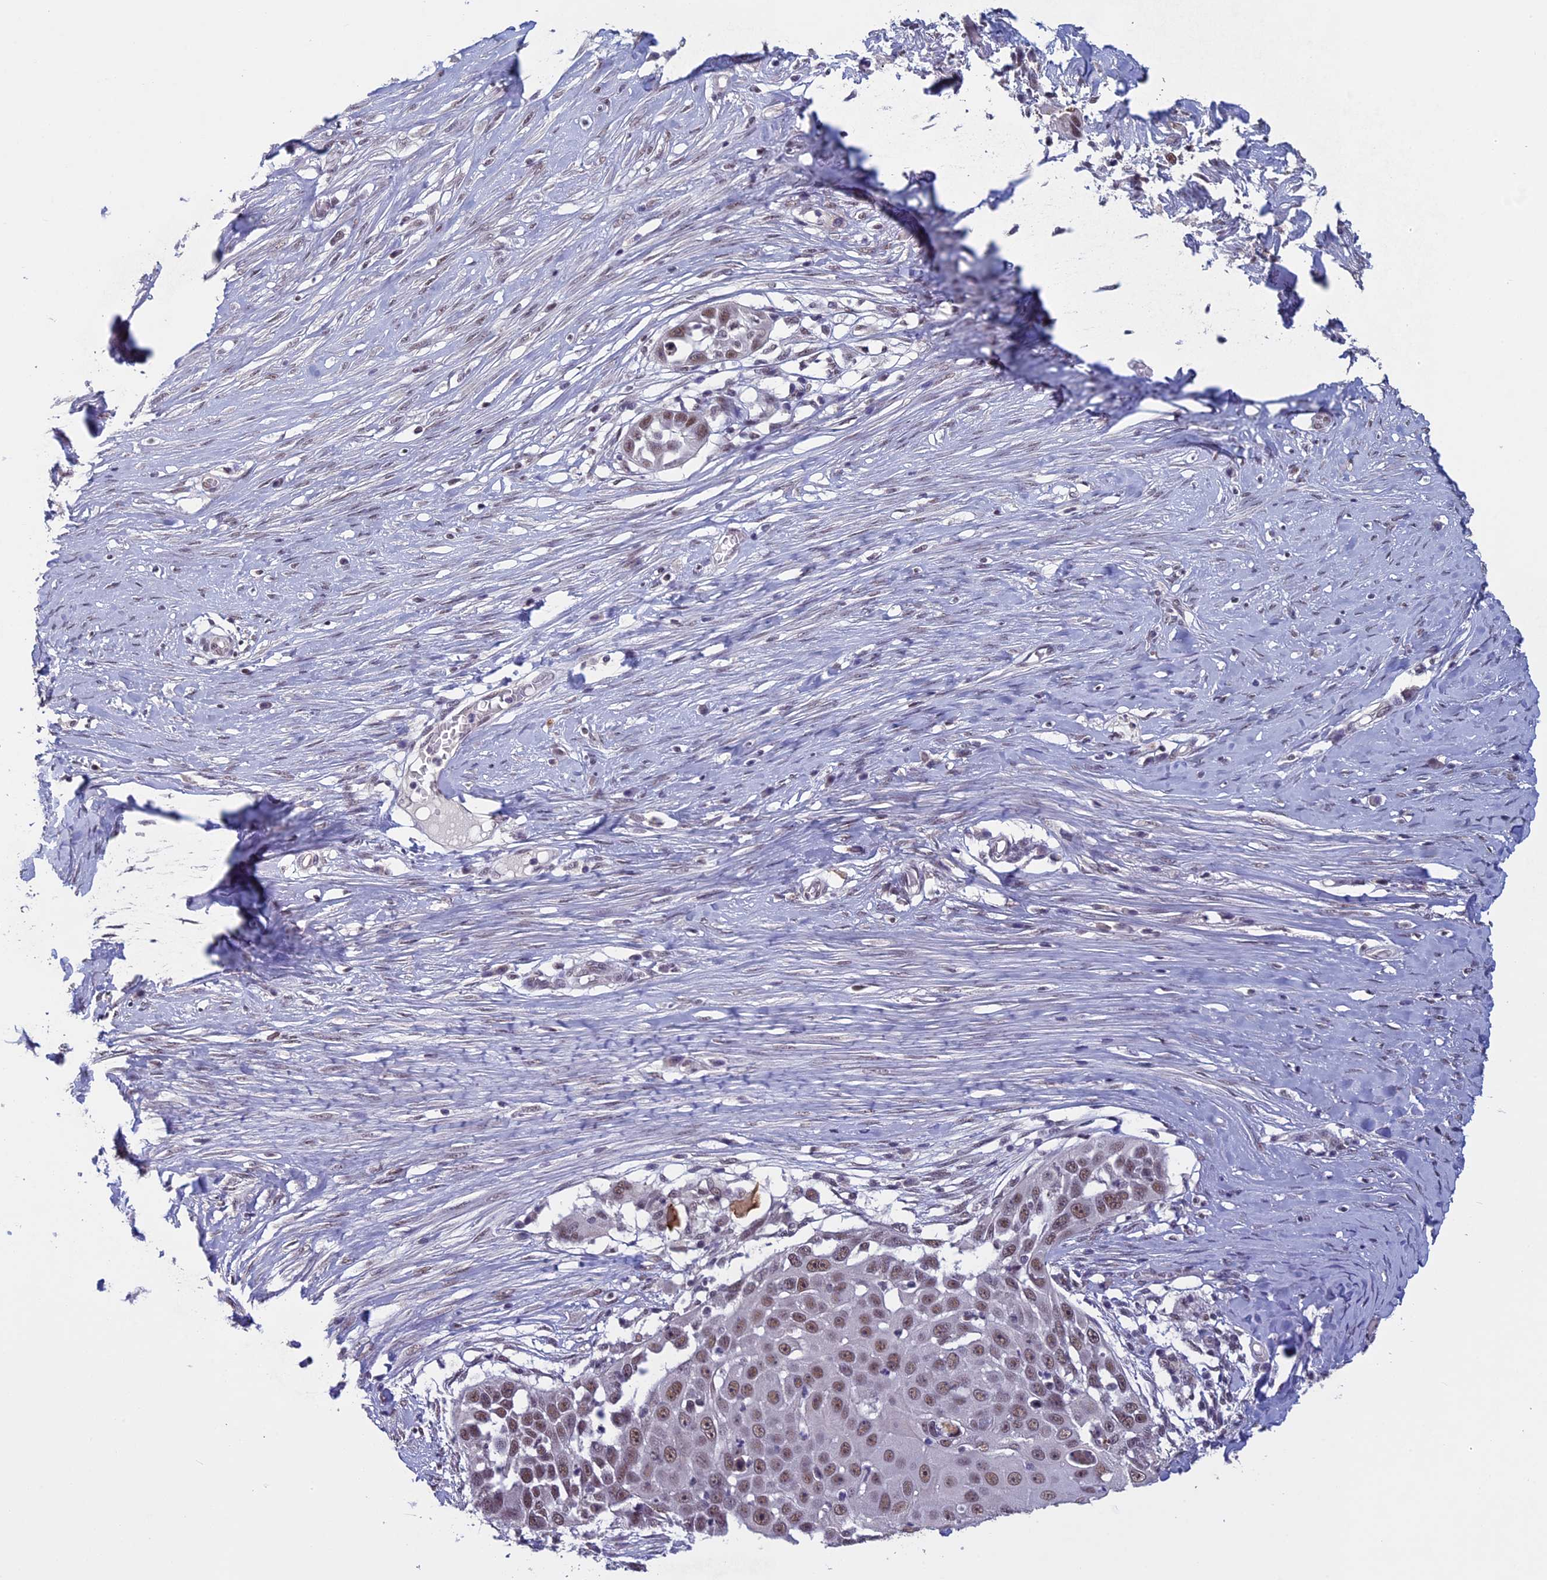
{"staining": {"intensity": "moderate", "quantity": ">75%", "location": "nuclear"}, "tissue": "skin cancer", "cell_type": "Tumor cells", "image_type": "cancer", "snomed": [{"axis": "morphology", "description": "Squamous cell carcinoma, NOS"}, {"axis": "topography", "description": "Skin"}], "caption": "An immunohistochemistry image of neoplastic tissue is shown. Protein staining in brown labels moderate nuclear positivity in skin squamous cell carcinoma within tumor cells.", "gene": "RNF40", "patient": {"sex": "female", "age": 44}}